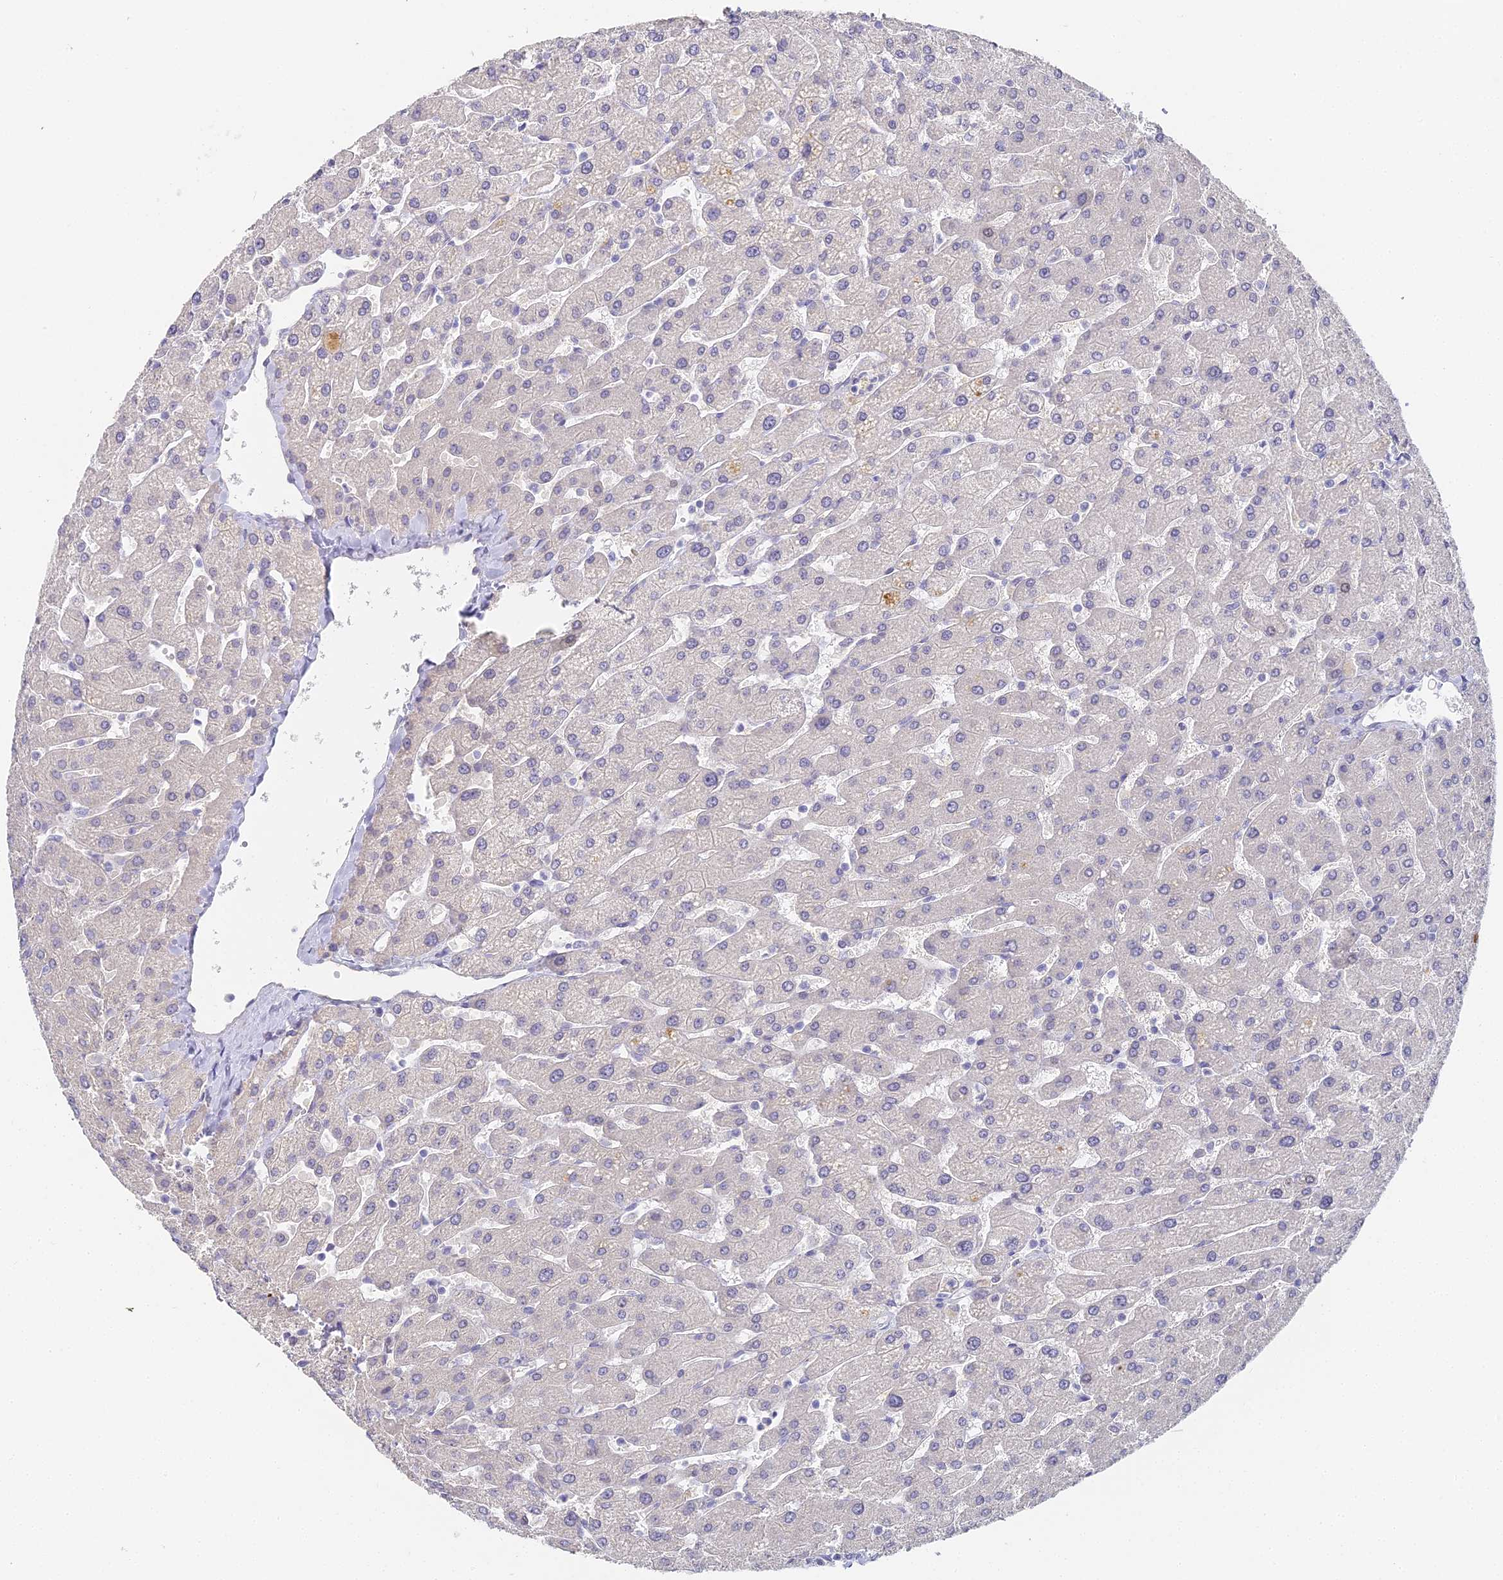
{"staining": {"intensity": "negative", "quantity": "none", "location": "none"}, "tissue": "liver", "cell_type": "Cholangiocytes", "image_type": "normal", "snomed": [{"axis": "morphology", "description": "Normal tissue, NOS"}, {"axis": "topography", "description": "Liver"}], "caption": "A high-resolution micrograph shows IHC staining of unremarkable liver, which displays no significant staining in cholangiocytes.", "gene": "GJA1", "patient": {"sex": "male", "age": 55}}